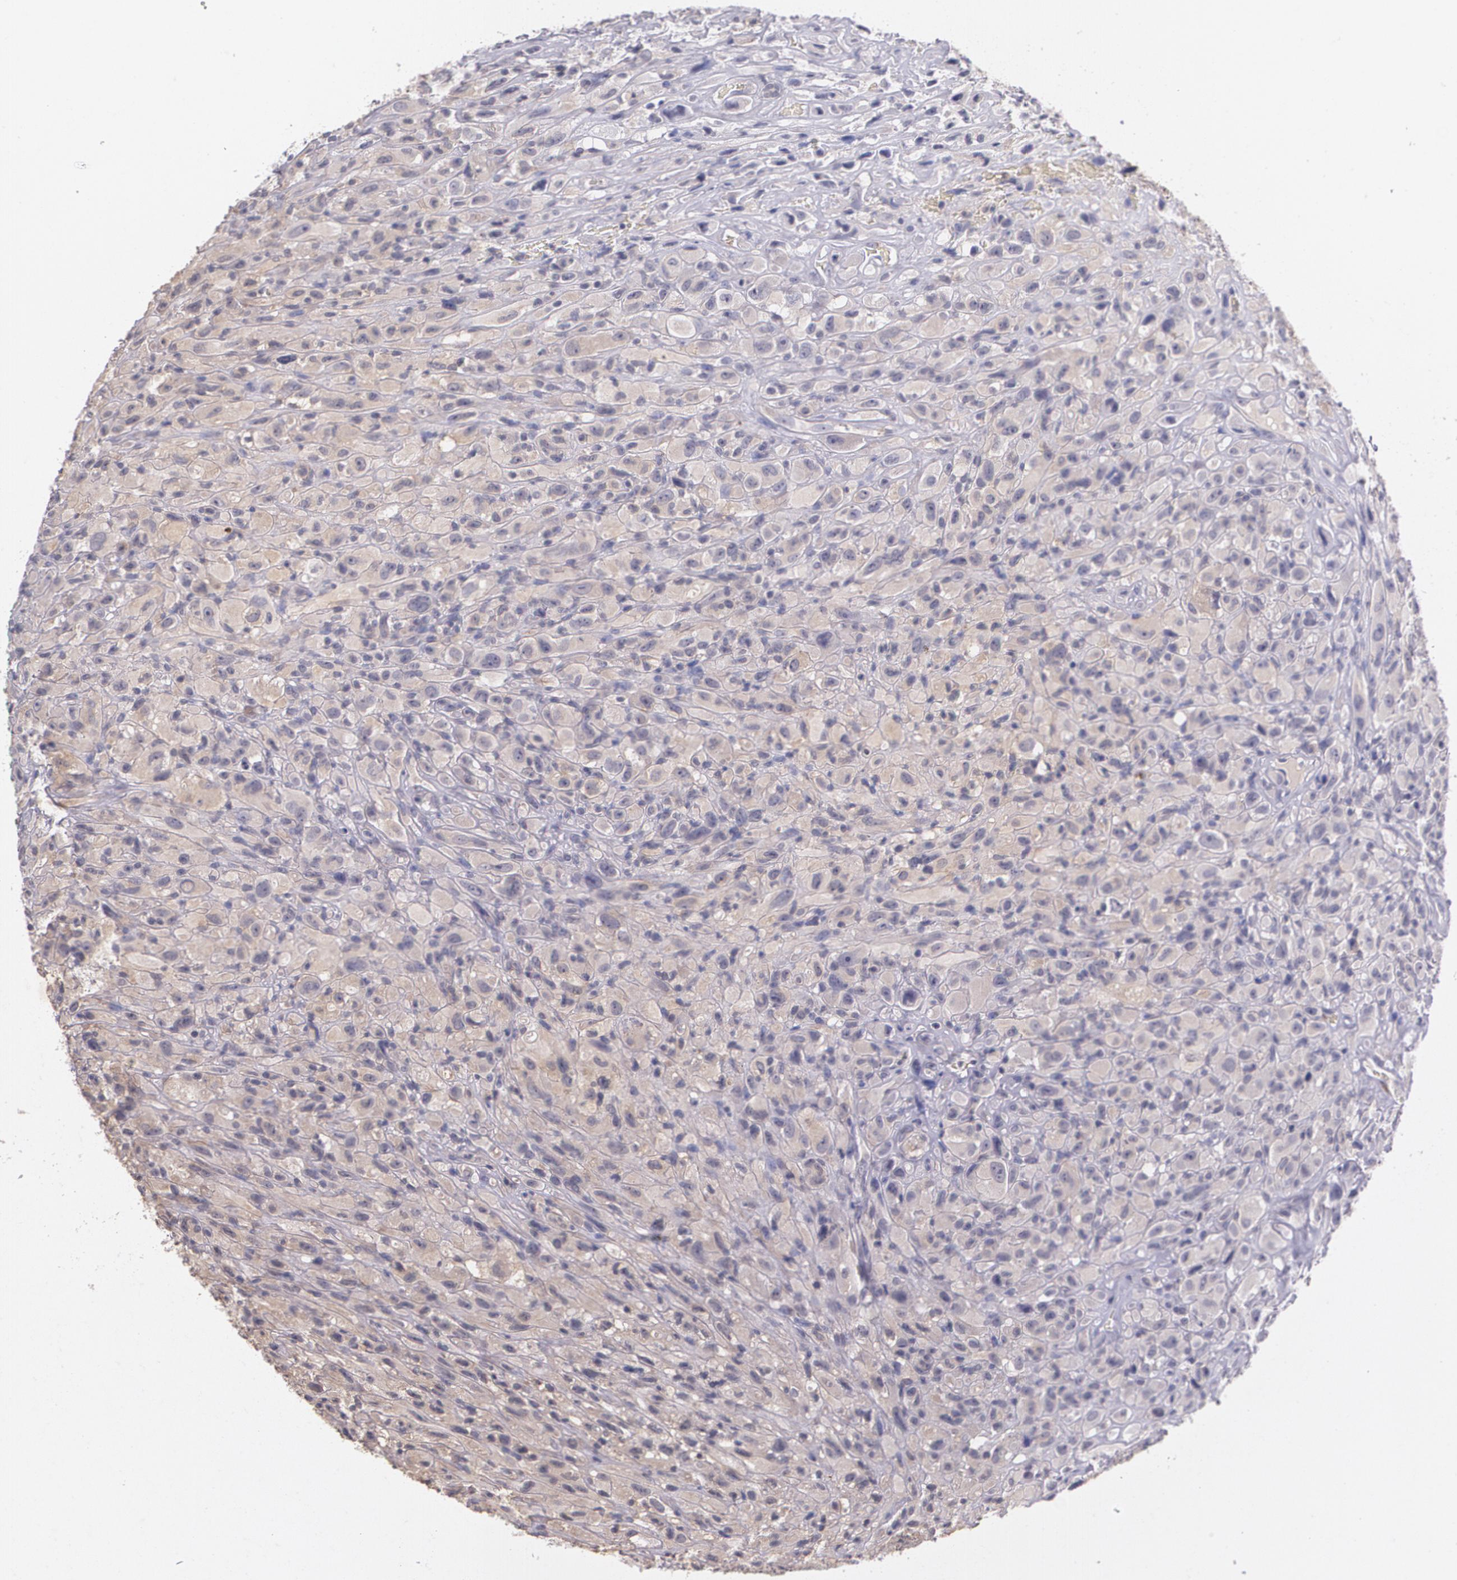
{"staining": {"intensity": "weak", "quantity": ">75%", "location": "cytoplasmic/membranous"}, "tissue": "glioma", "cell_type": "Tumor cells", "image_type": "cancer", "snomed": [{"axis": "morphology", "description": "Glioma, malignant, High grade"}, {"axis": "topography", "description": "Brain"}], "caption": "Malignant glioma (high-grade) tissue demonstrates weak cytoplasmic/membranous positivity in approximately >75% of tumor cells", "gene": "TM4SF1", "patient": {"sex": "male", "age": 48}}